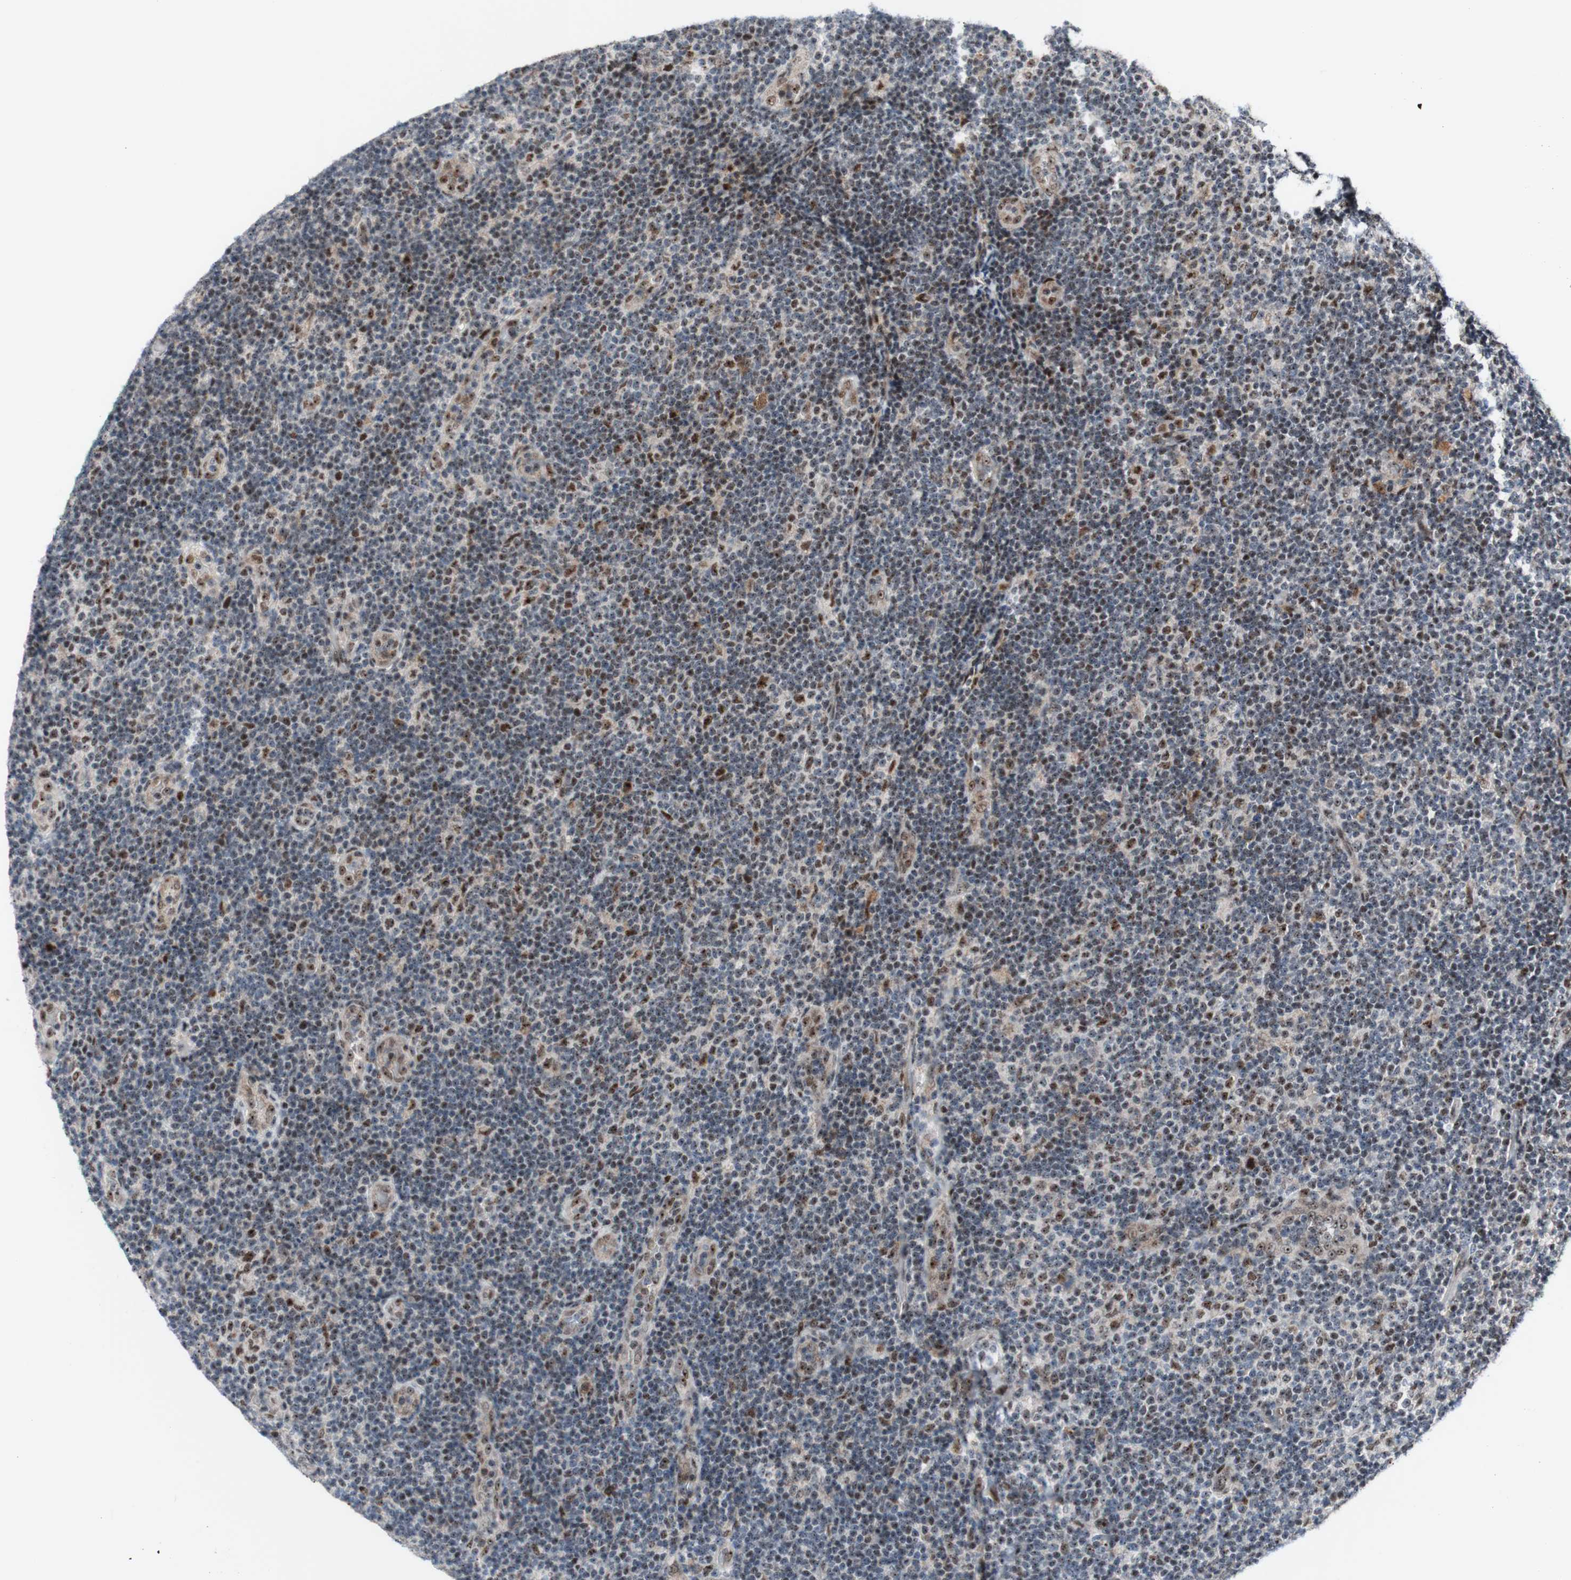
{"staining": {"intensity": "moderate", "quantity": "25%-75%", "location": "nuclear"}, "tissue": "lymphoma", "cell_type": "Tumor cells", "image_type": "cancer", "snomed": [{"axis": "morphology", "description": "Malignant lymphoma, non-Hodgkin's type, Low grade"}, {"axis": "topography", "description": "Lymph node"}], "caption": "Immunohistochemistry (IHC) of lymphoma shows medium levels of moderate nuclear staining in about 25%-75% of tumor cells.", "gene": "POLR1A", "patient": {"sex": "male", "age": 83}}